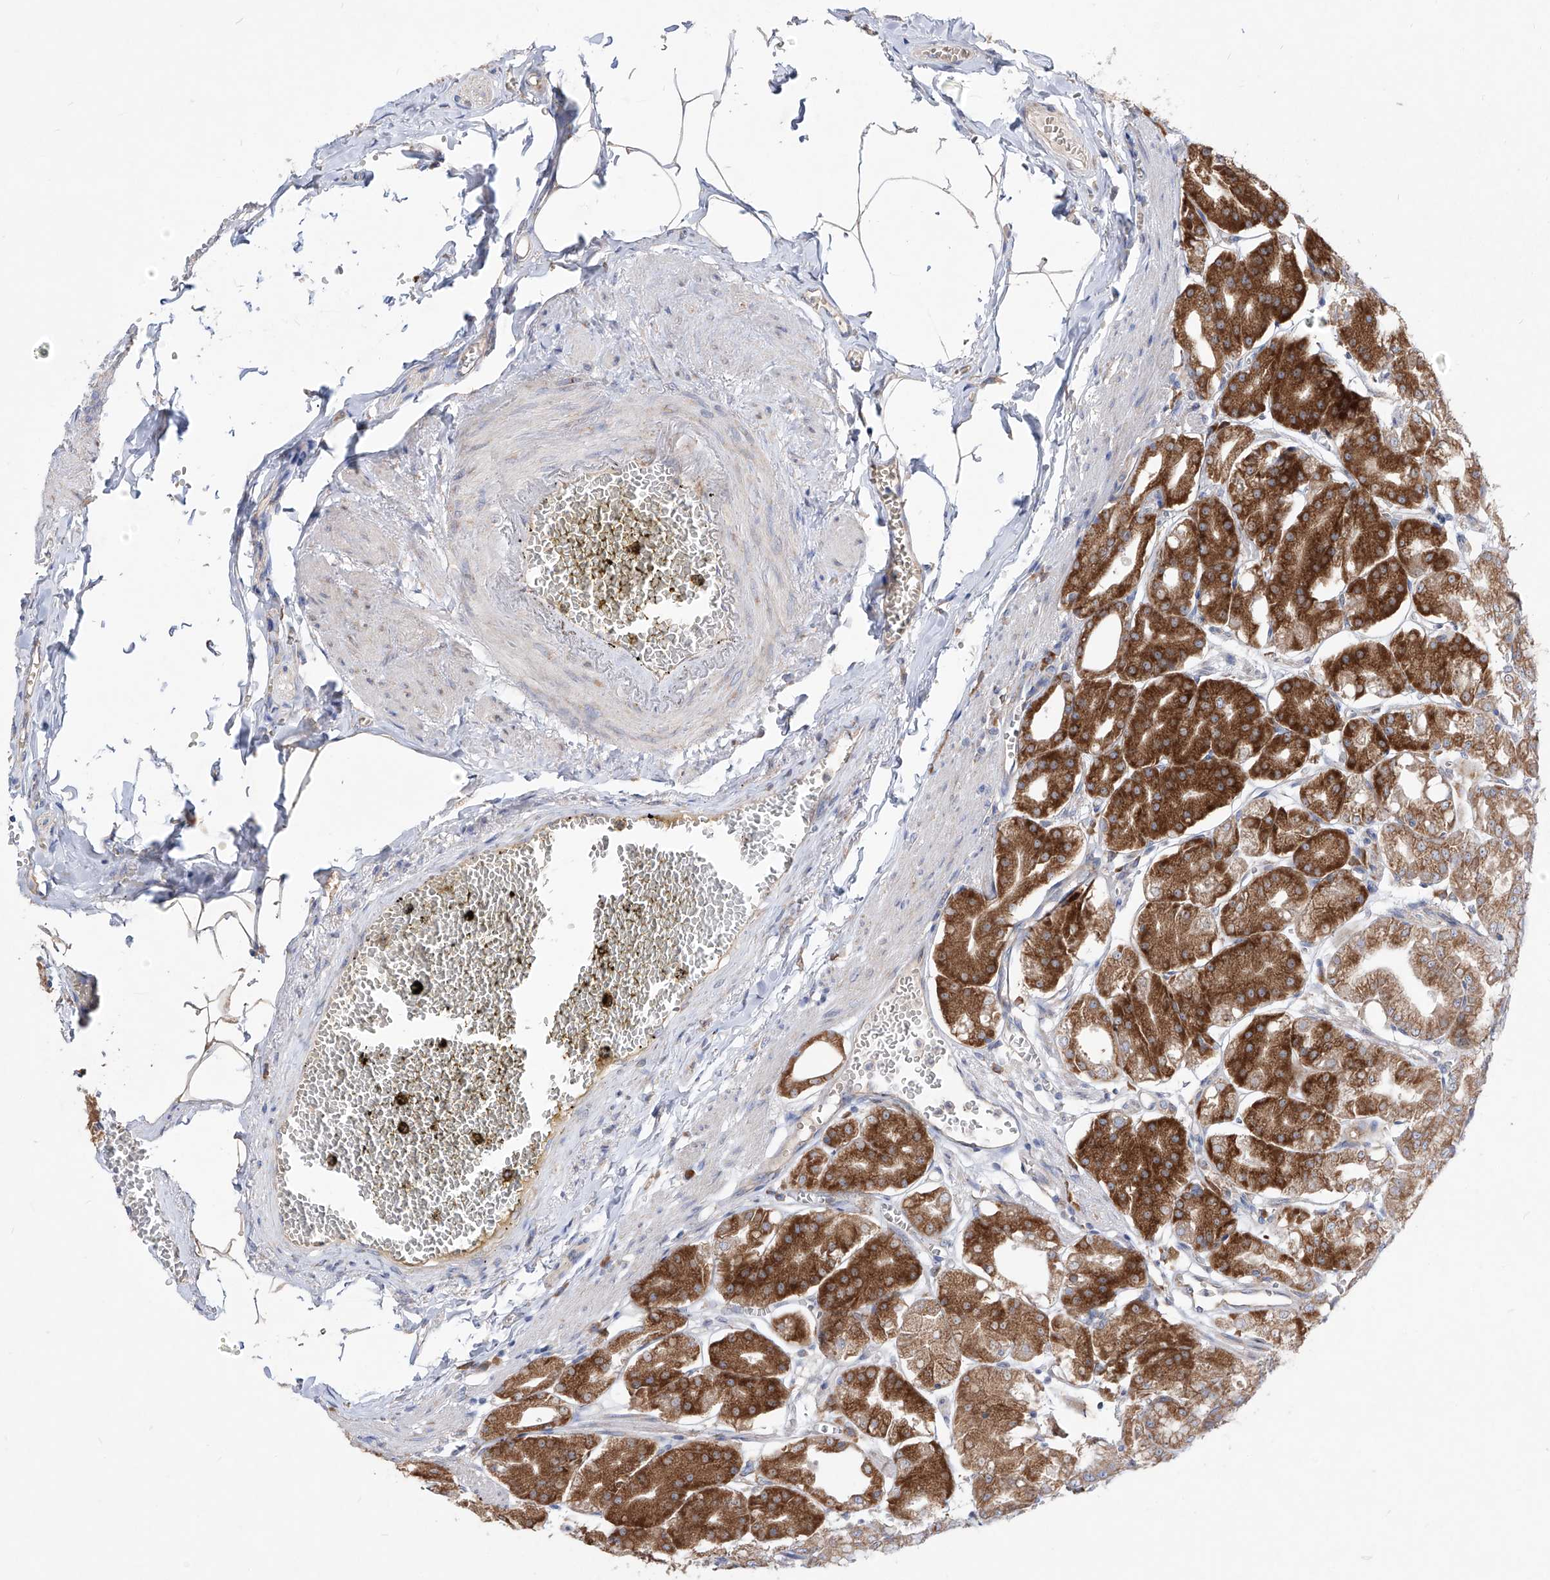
{"staining": {"intensity": "moderate", "quantity": ">75%", "location": "cytoplasmic/membranous"}, "tissue": "stomach", "cell_type": "Glandular cells", "image_type": "normal", "snomed": [{"axis": "morphology", "description": "Normal tissue, NOS"}, {"axis": "topography", "description": "Stomach, lower"}], "caption": "Immunohistochemical staining of unremarkable human stomach displays moderate cytoplasmic/membranous protein staining in about >75% of glandular cells.", "gene": "UFL1", "patient": {"sex": "male", "age": 71}}